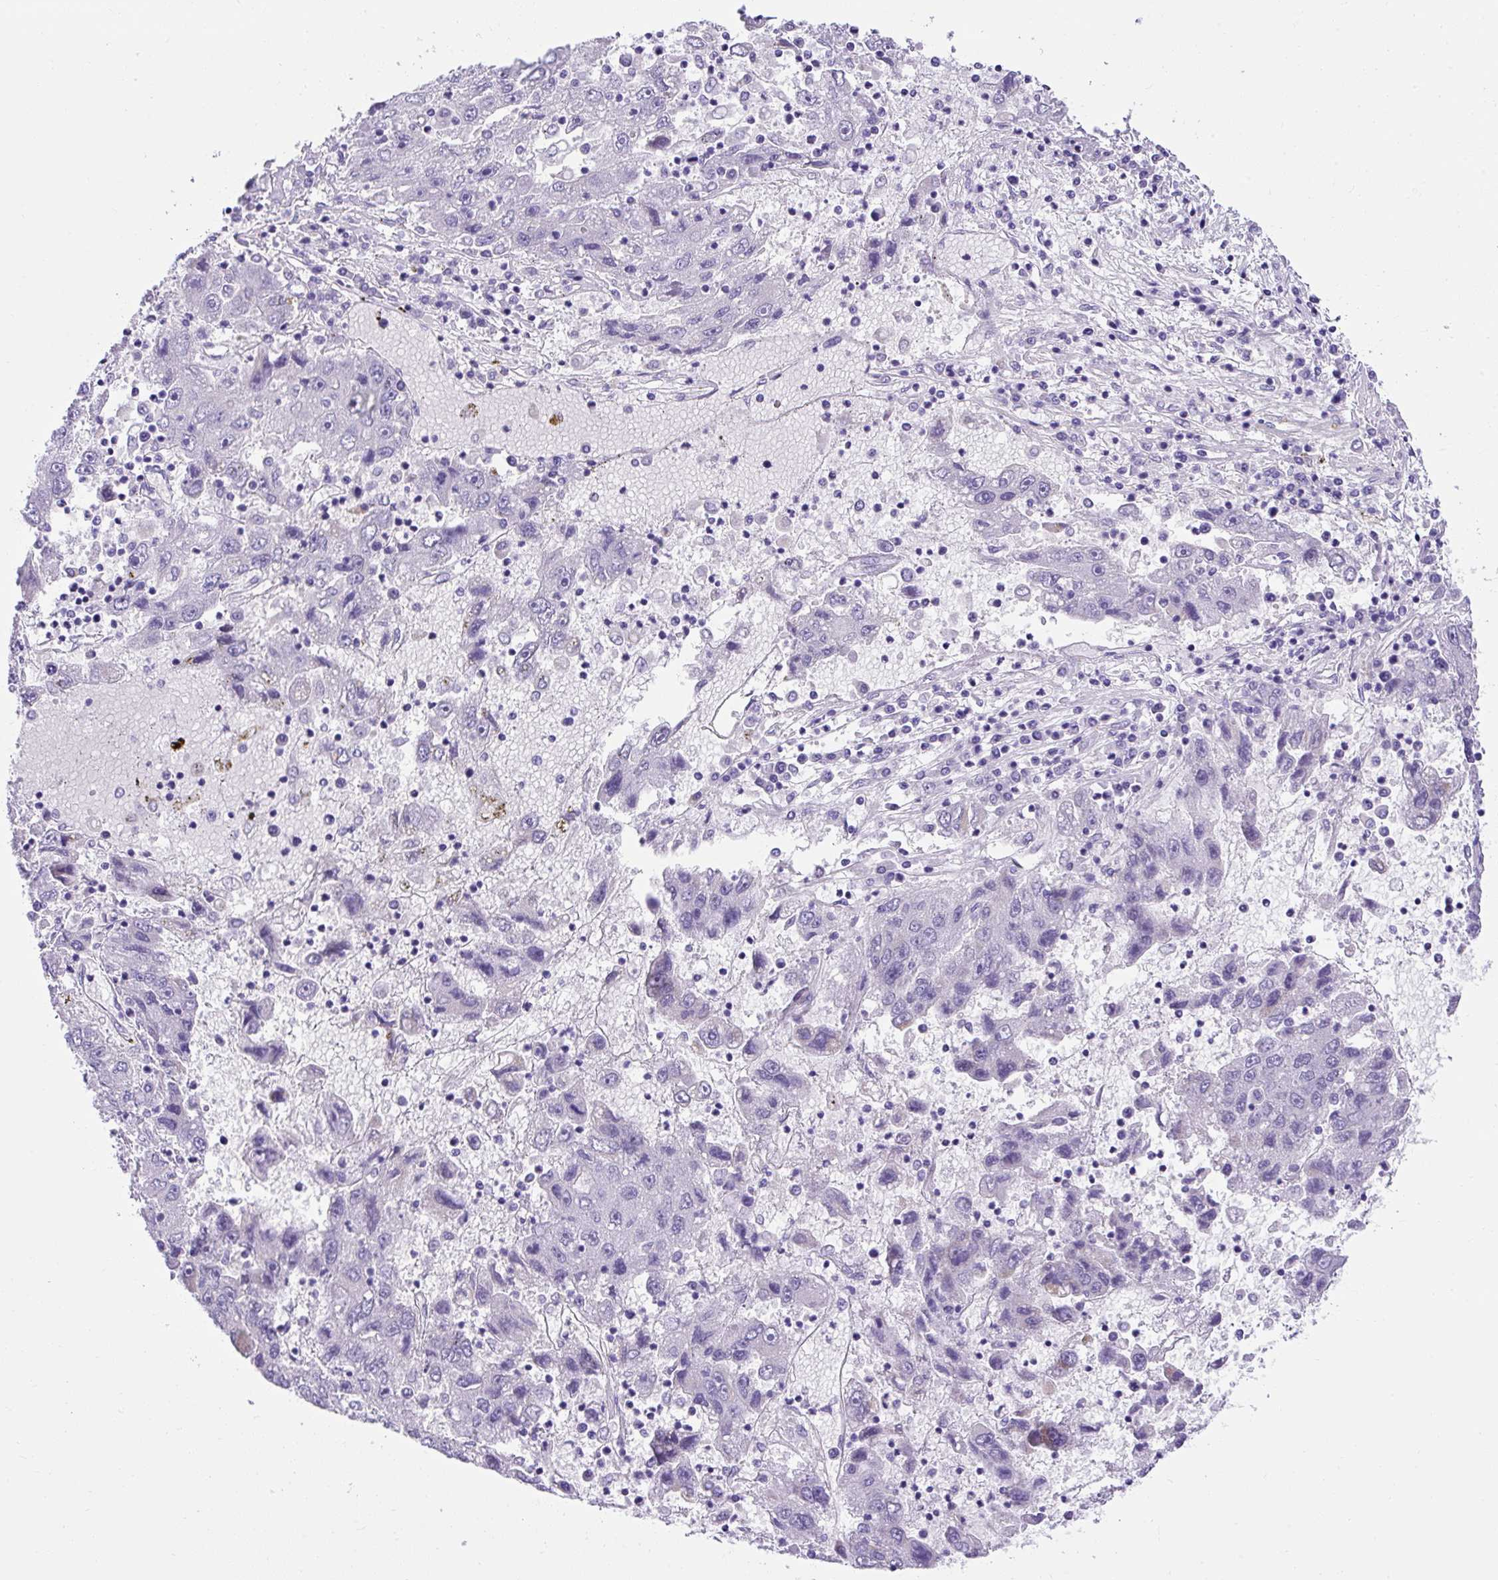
{"staining": {"intensity": "negative", "quantity": "none", "location": "none"}, "tissue": "liver cancer", "cell_type": "Tumor cells", "image_type": "cancer", "snomed": [{"axis": "morphology", "description": "Carcinoma, Hepatocellular, NOS"}, {"axis": "topography", "description": "Liver"}], "caption": "A high-resolution micrograph shows immunohistochemistry (IHC) staining of liver cancer (hepatocellular carcinoma), which shows no significant staining in tumor cells.", "gene": "KRT12", "patient": {"sex": "male", "age": 49}}